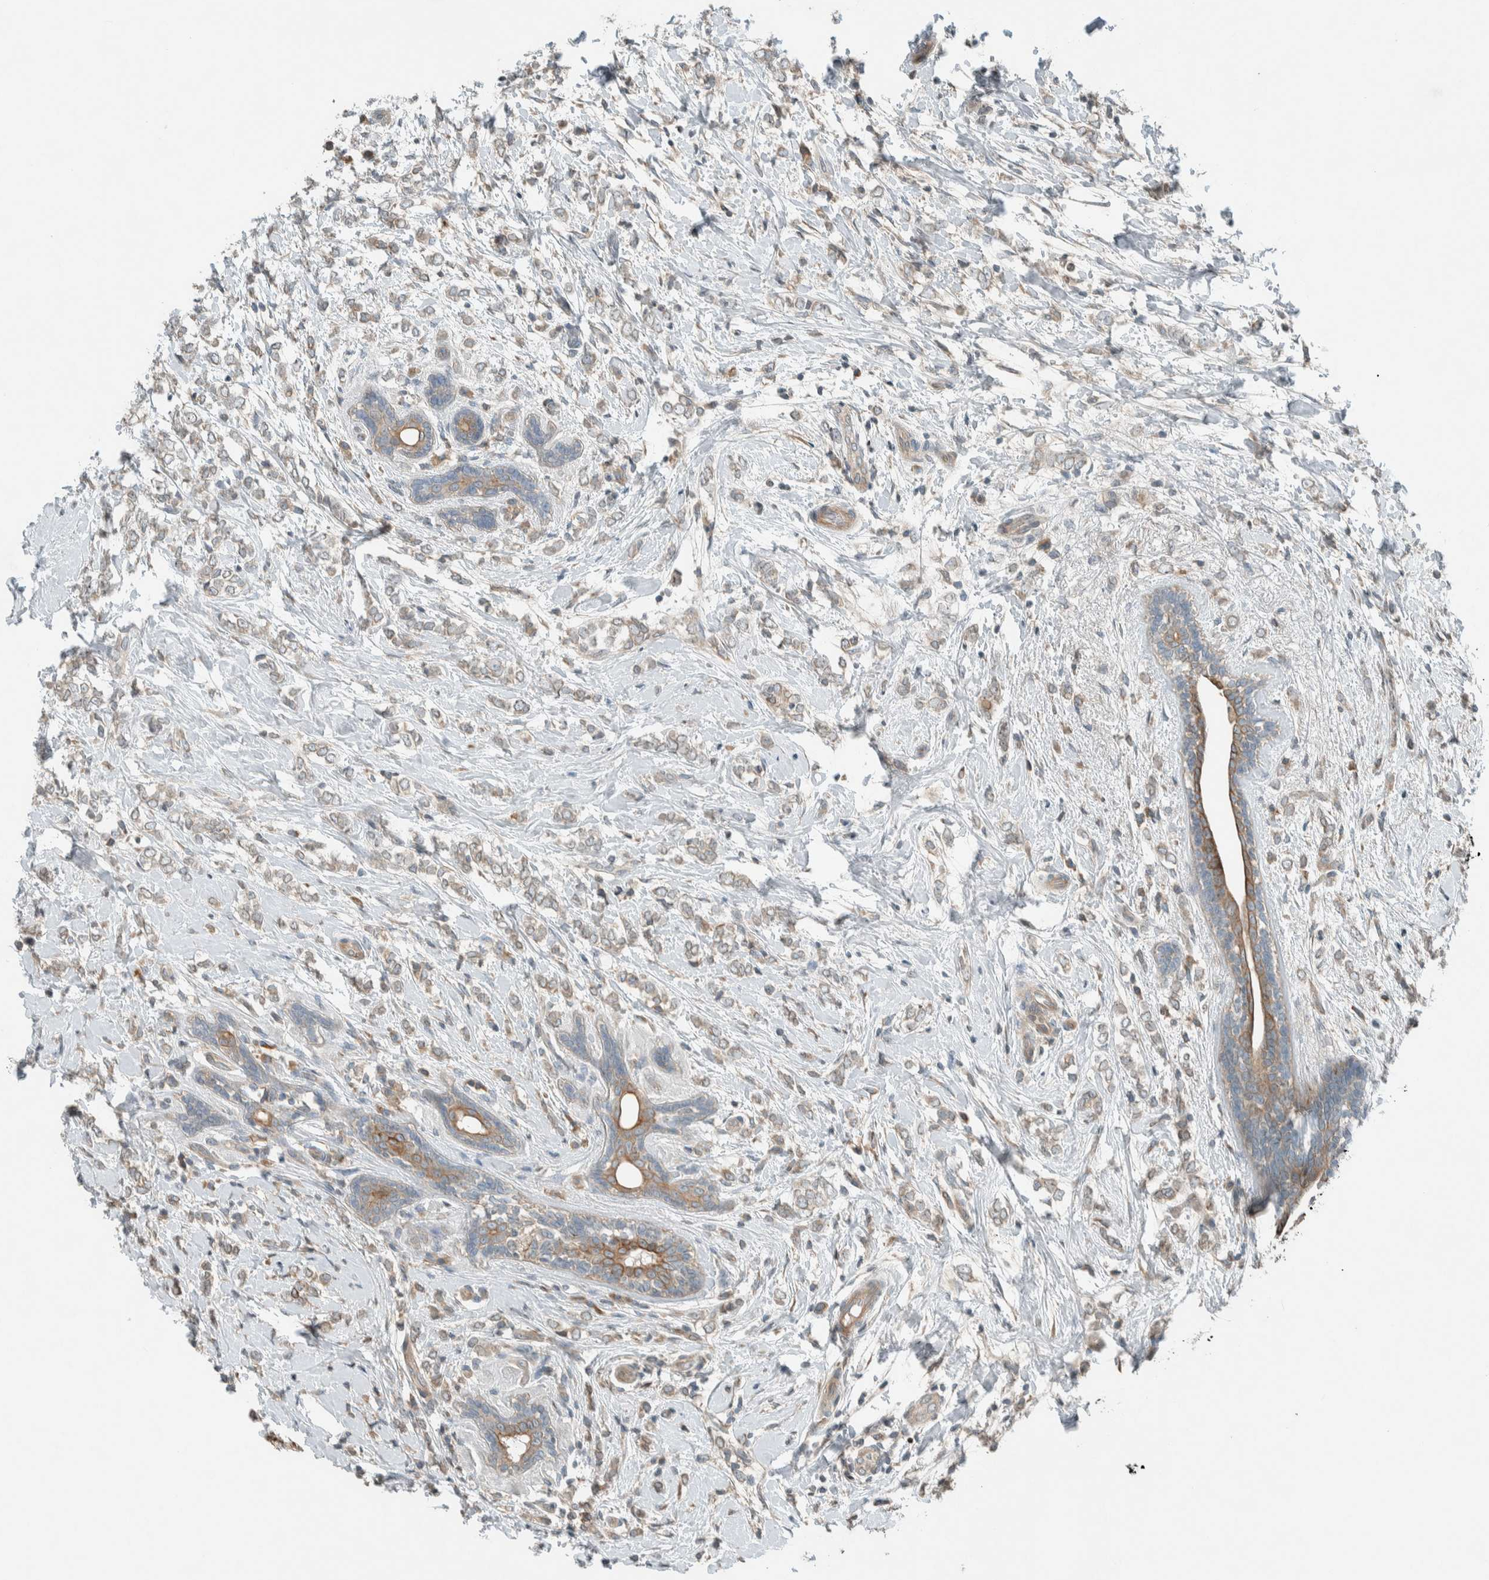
{"staining": {"intensity": "weak", "quantity": "25%-75%", "location": "cytoplasmic/membranous"}, "tissue": "breast cancer", "cell_type": "Tumor cells", "image_type": "cancer", "snomed": [{"axis": "morphology", "description": "Normal tissue, NOS"}, {"axis": "morphology", "description": "Lobular carcinoma"}, {"axis": "topography", "description": "Breast"}], "caption": "Protein staining of breast lobular carcinoma tissue reveals weak cytoplasmic/membranous expression in about 25%-75% of tumor cells.", "gene": "SEL1L", "patient": {"sex": "female", "age": 47}}